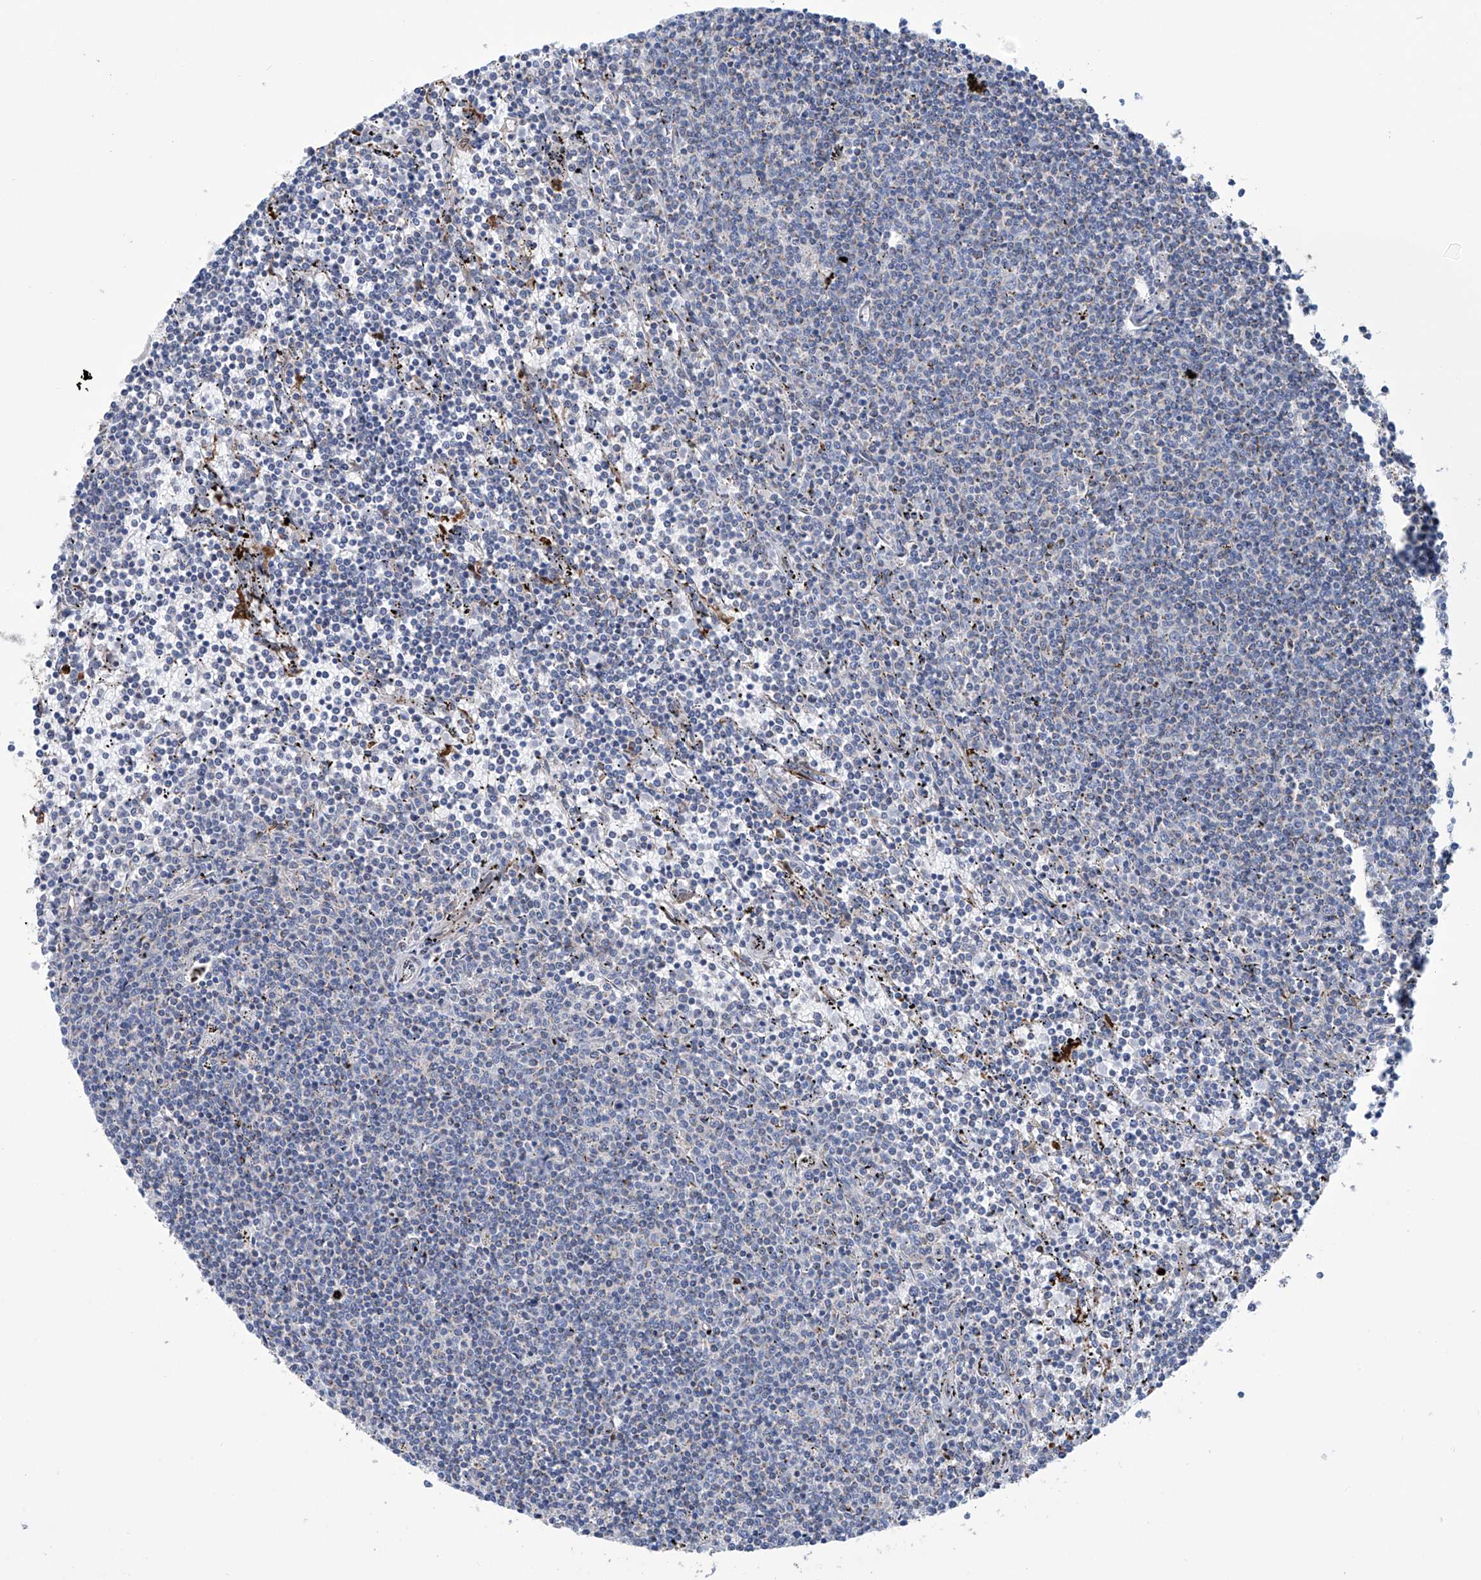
{"staining": {"intensity": "negative", "quantity": "none", "location": "none"}, "tissue": "lymphoma", "cell_type": "Tumor cells", "image_type": "cancer", "snomed": [{"axis": "morphology", "description": "Malignant lymphoma, non-Hodgkin's type, Low grade"}, {"axis": "topography", "description": "Spleen"}], "caption": "This is an immunohistochemistry image of human low-grade malignant lymphoma, non-Hodgkin's type. There is no positivity in tumor cells.", "gene": "ALDH6A1", "patient": {"sex": "female", "age": 50}}